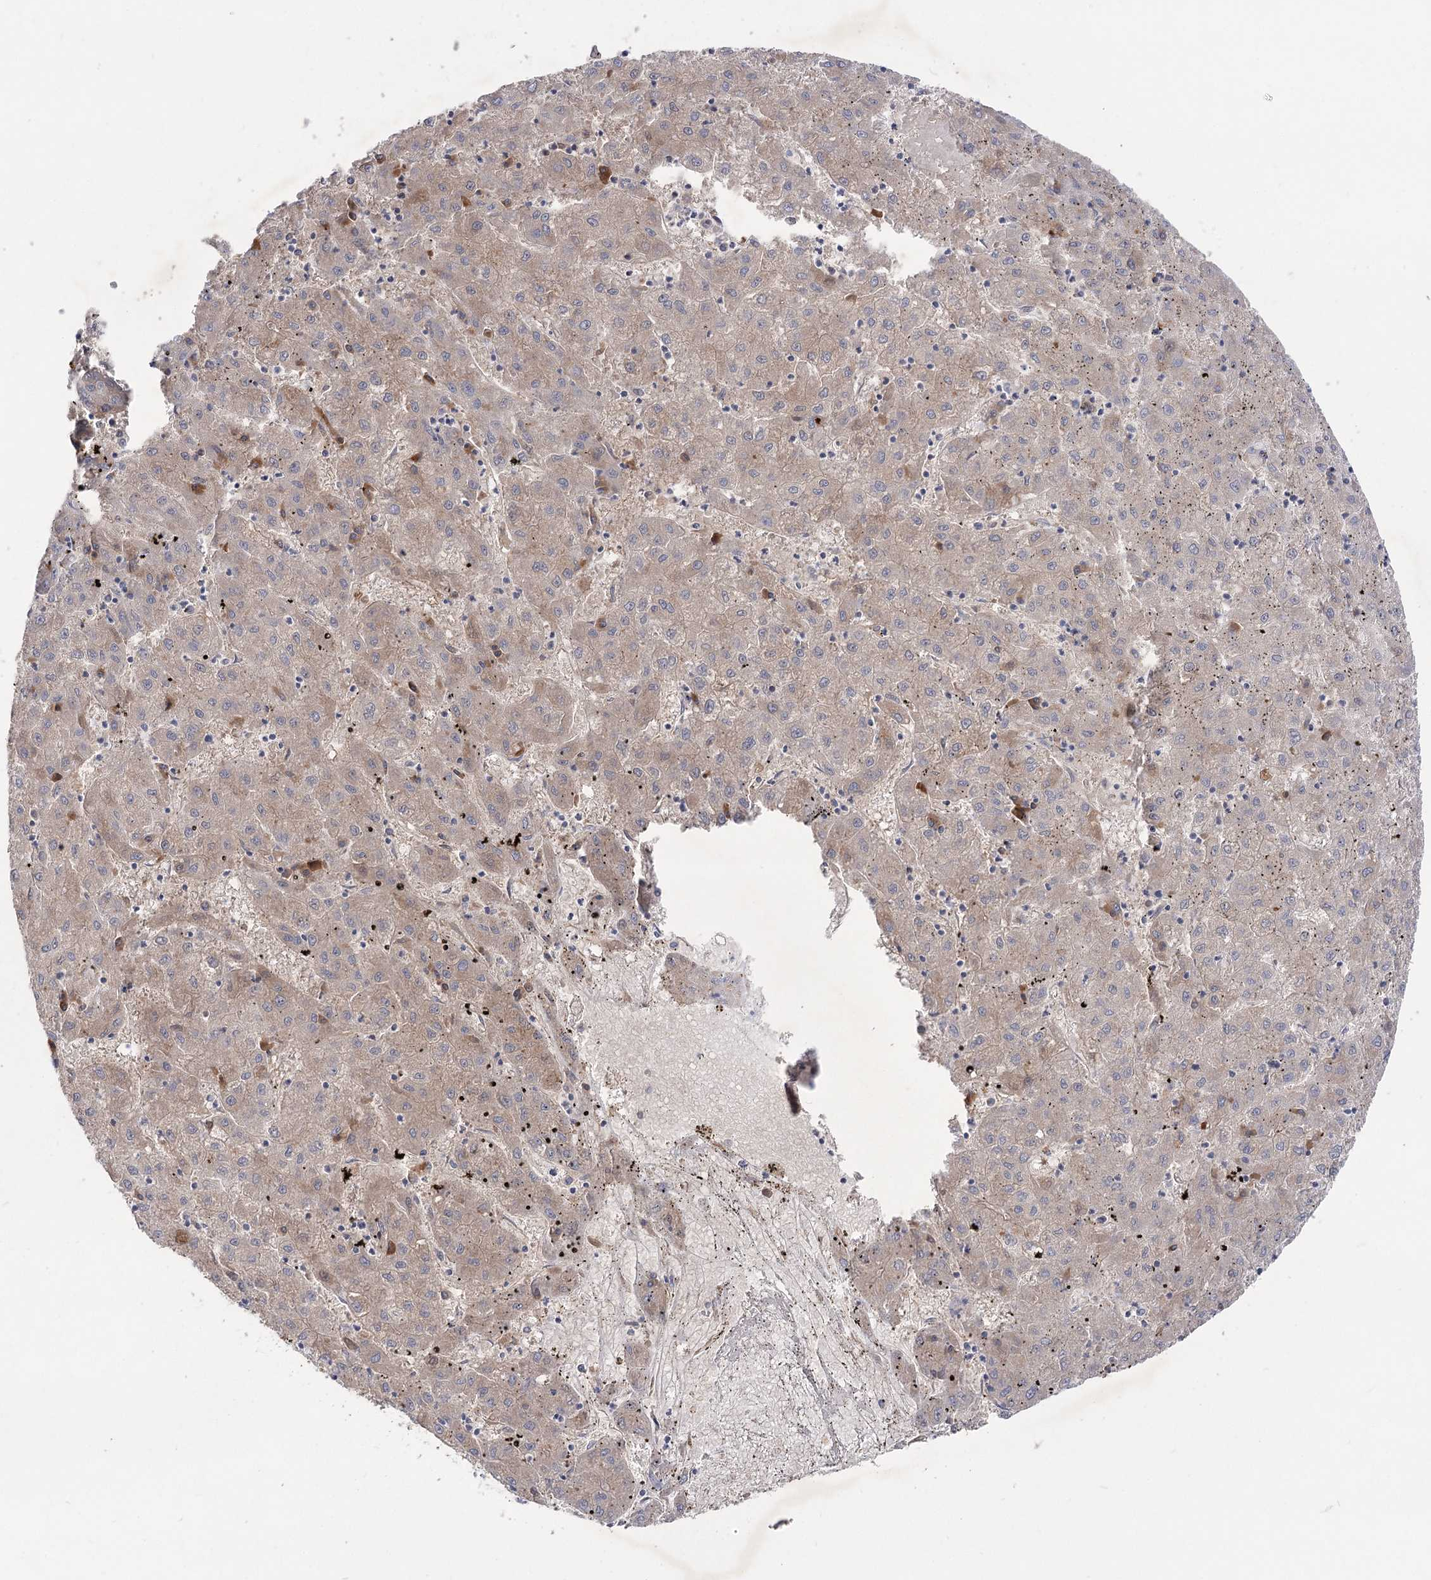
{"staining": {"intensity": "weak", "quantity": ">75%", "location": "cytoplasmic/membranous"}, "tissue": "liver cancer", "cell_type": "Tumor cells", "image_type": "cancer", "snomed": [{"axis": "morphology", "description": "Carcinoma, Hepatocellular, NOS"}, {"axis": "topography", "description": "Liver"}], "caption": "An IHC image of tumor tissue is shown. Protein staining in brown labels weak cytoplasmic/membranous positivity in hepatocellular carcinoma (liver) within tumor cells.", "gene": "GBF1", "patient": {"sex": "male", "age": 72}}